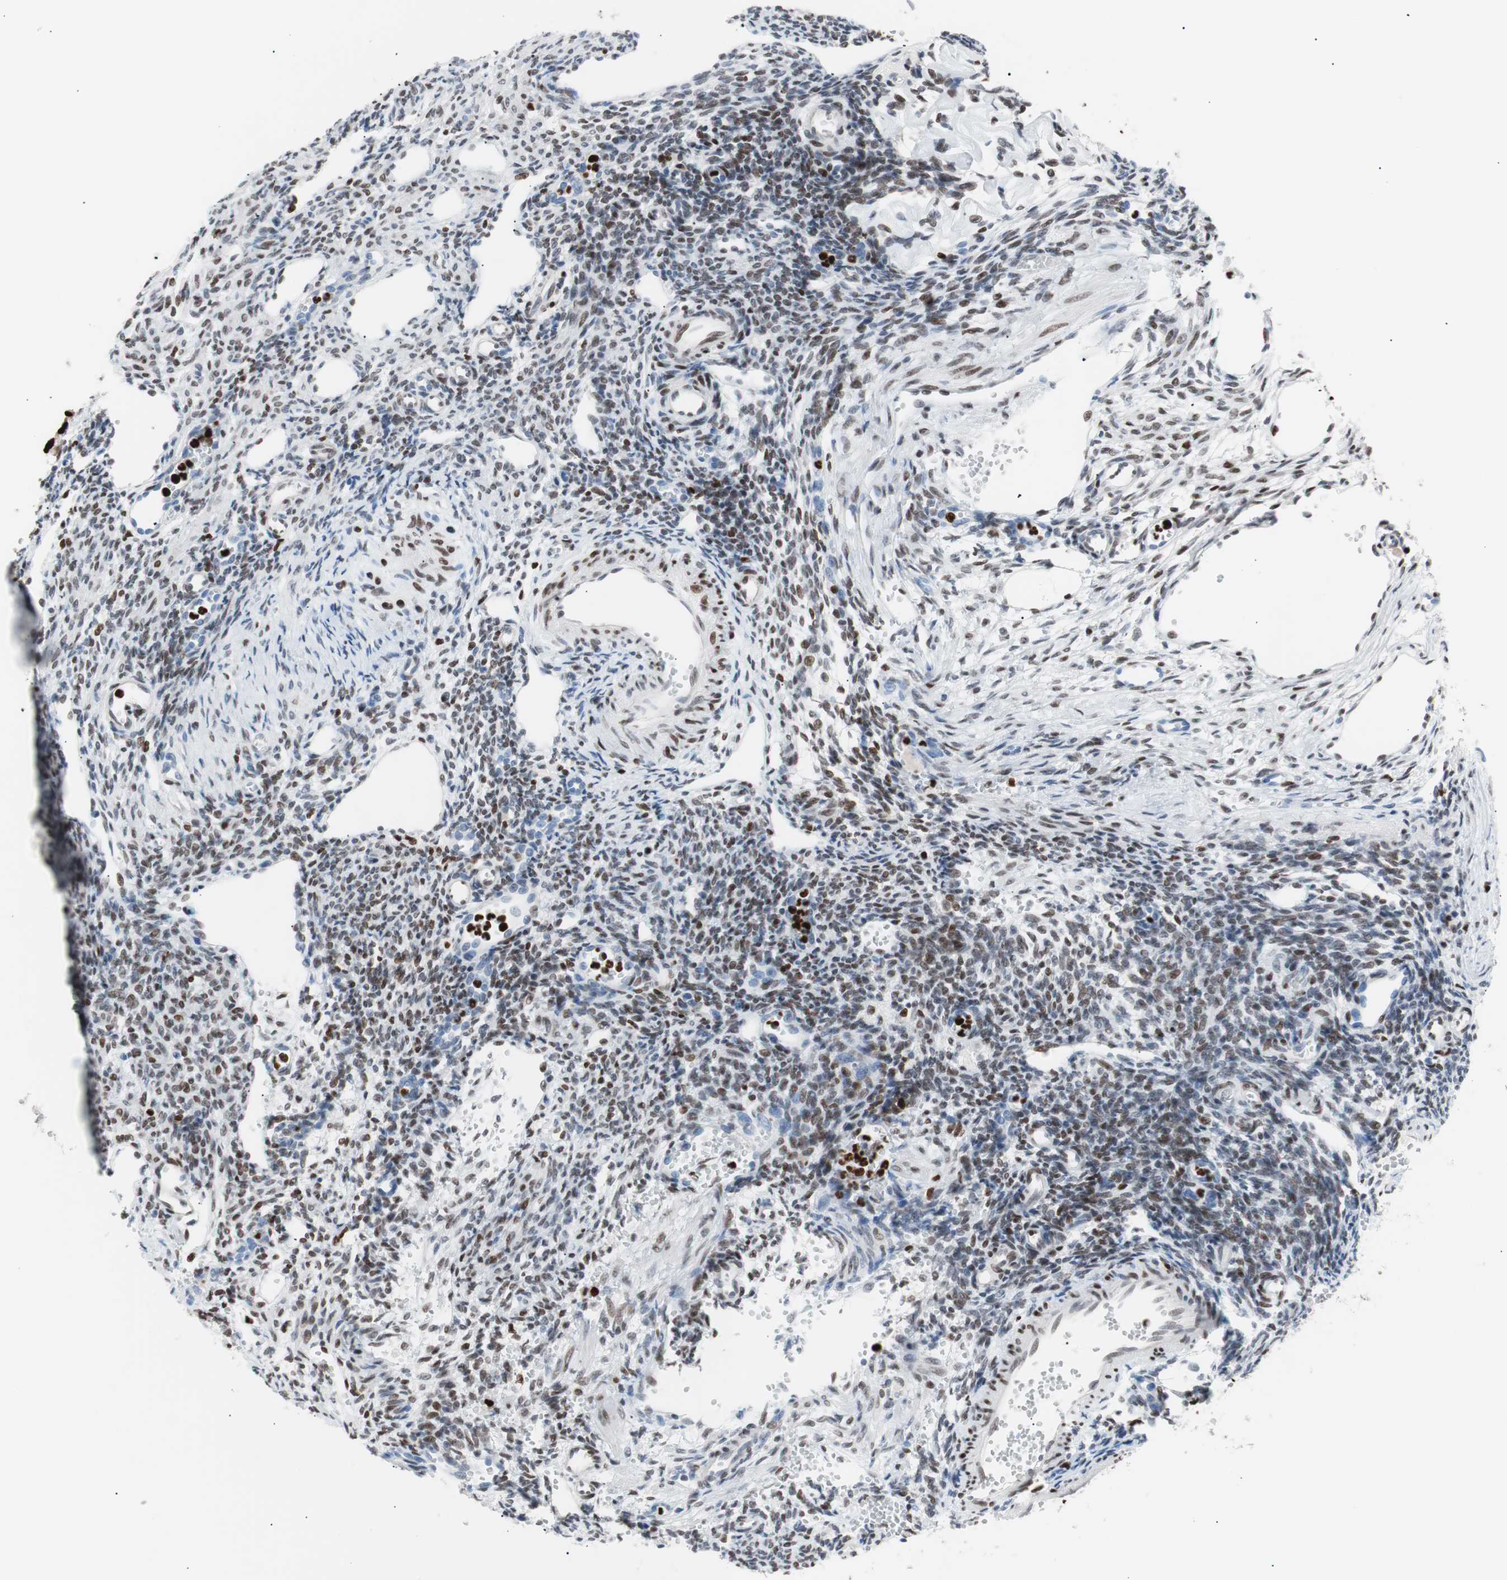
{"staining": {"intensity": "moderate", "quantity": ">75%", "location": "nuclear"}, "tissue": "ovary", "cell_type": "Ovarian stroma cells", "image_type": "normal", "snomed": [{"axis": "morphology", "description": "Normal tissue, NOS"}, {"axis": "topography", "description": "Ovary"}], "caption": "This histopathology image shows immunohistochemistry staining of benign ovary, with medium moderate nuclear positivity in about >75% of ovarian stroma cells.", "gene": "CEBPB", "patient": {"sex": "female", "age": 33}}